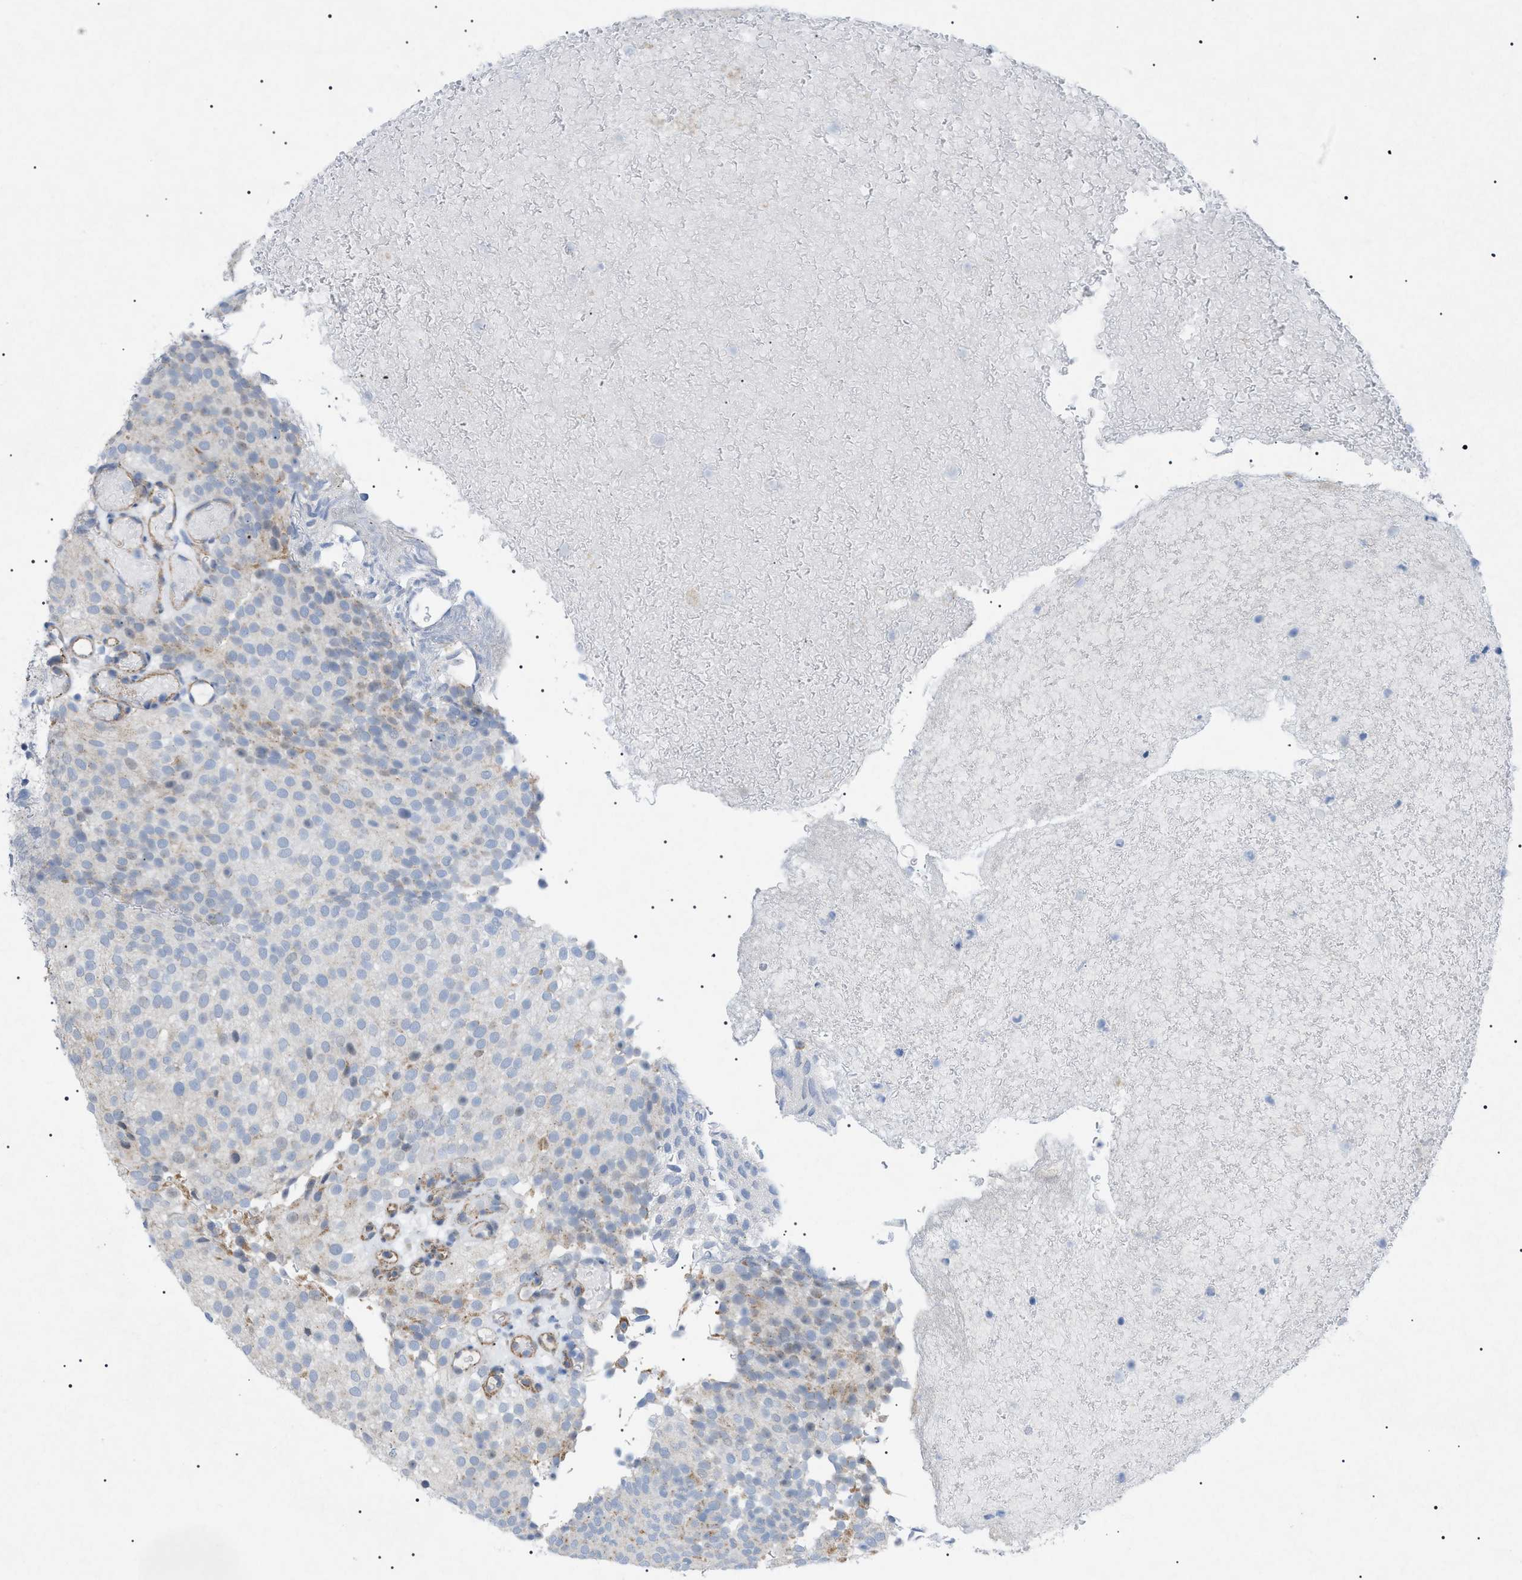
{"staining": {"intensity": "negative", "quantity": "none", "location": "none"}, "tissue": "urothelial cancer", "cell_type": "Tumor cells", "image_type": "cancer", "snomed": [{"axis": "morphology", "description": "Urothelial carcinoma, Low grade"}, {"axis": "topography", "description": "Urinary bladder"}], "caption": "Urothelial carcinoma (low-grade) was stained to show a protein in brown. There is no significant staining in tumor cells.", "gene": "ADAMTS1", "patient": {"sex": "male", "age": 78}}